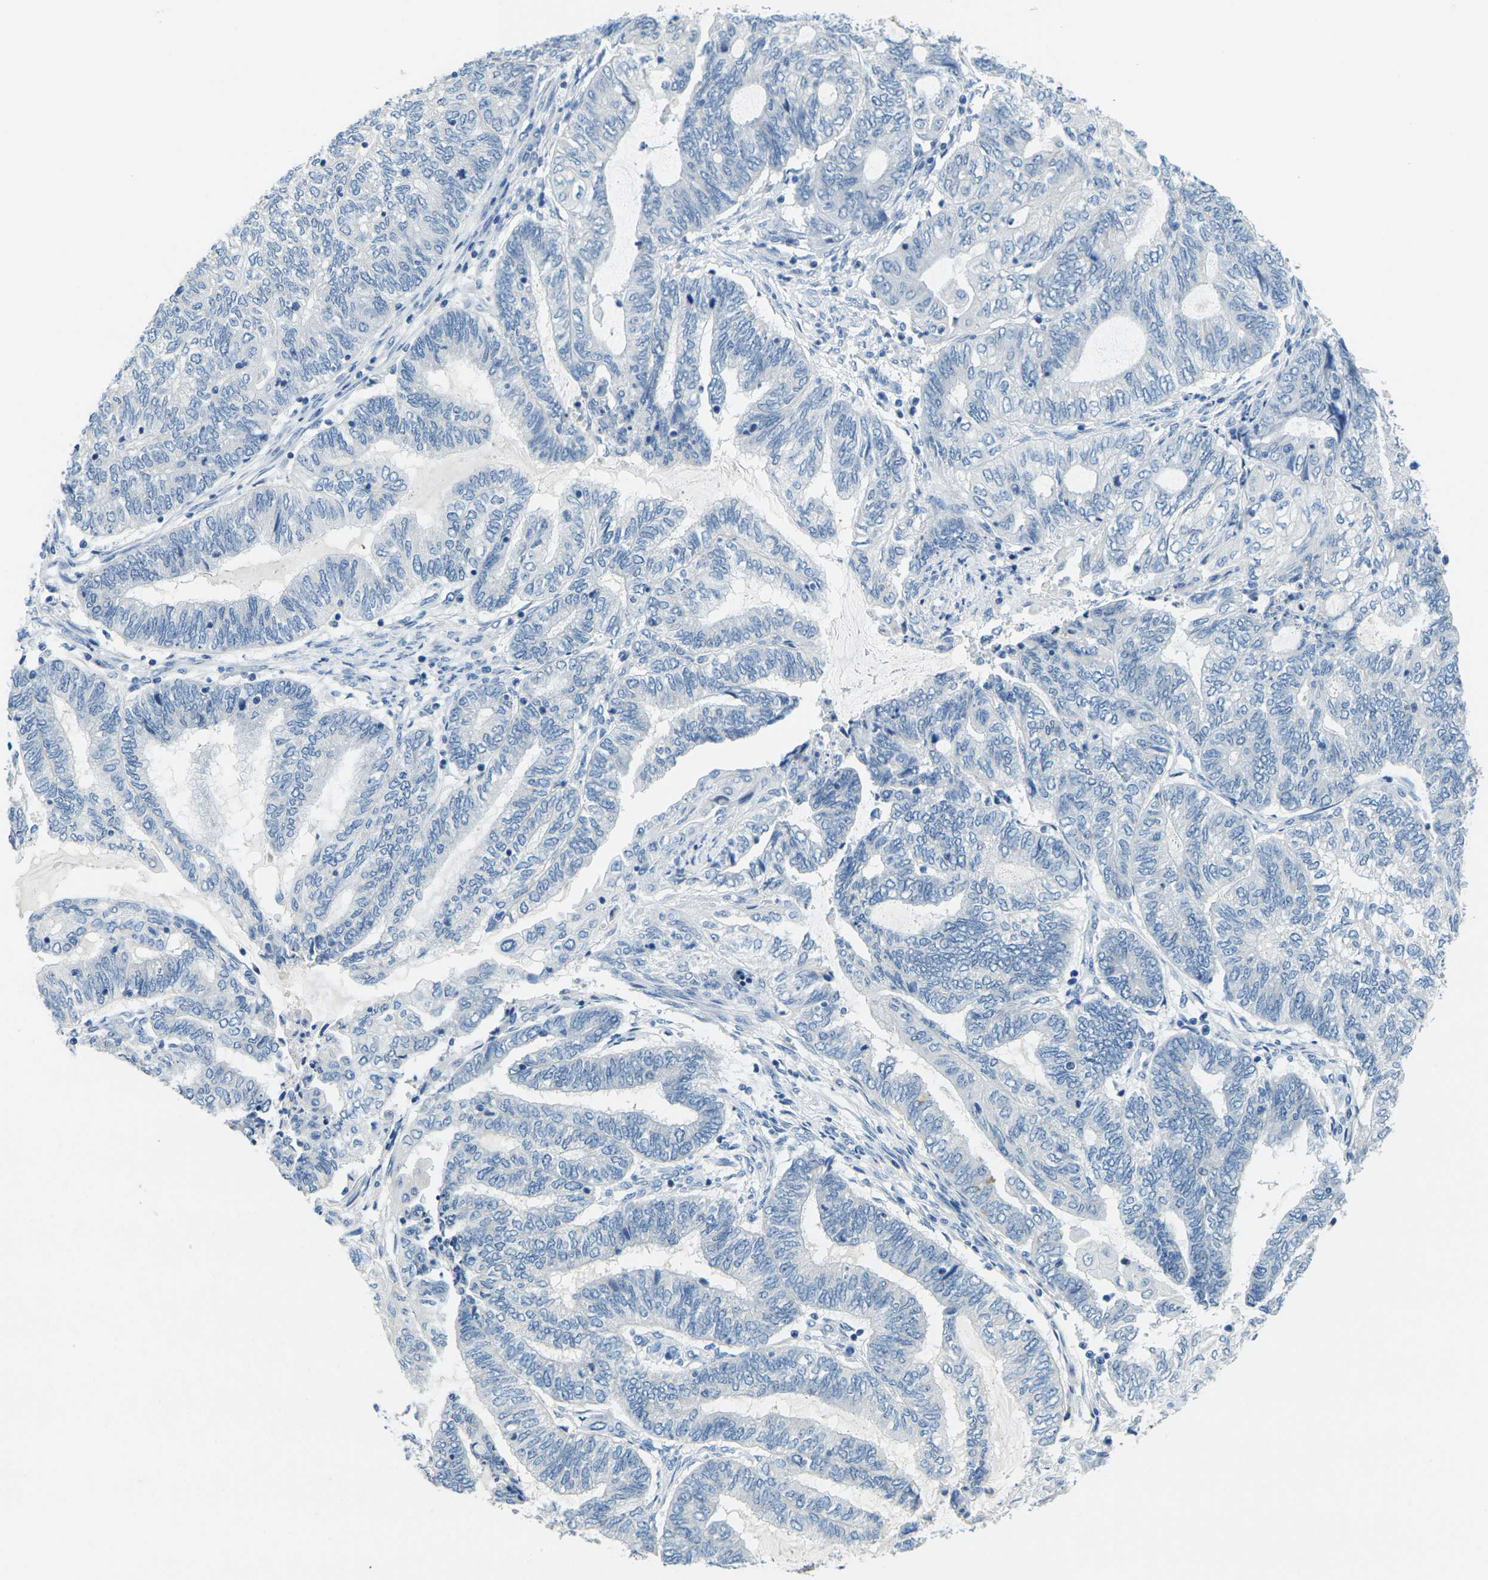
{"staining": {"intensity": "negative", "quantity": "none", "location": "none"}, "tissue": "endometrial cancer", "cell_type": "Tumor cells", "image_type": "cancer", "snomed": [{"axis": "morphology", "description": "Adenocarcinoma, NOS"}, {"axis": "topography", "description": "Uterus"}, {"axis": "topography", "description": "Endometrium"}], "caption": "Tumor cells show no significant protein expression in endometrial adenocarcinoma. (Stains: DAB (3,3'-diaminobenzidine) immunohistochemistry (IHC) with hematoxylin counter stain, Microscopy: brightfield microscopy at high magnification).", "gene": "GPR15", "patient": {"sex": "female", "age": 70}}